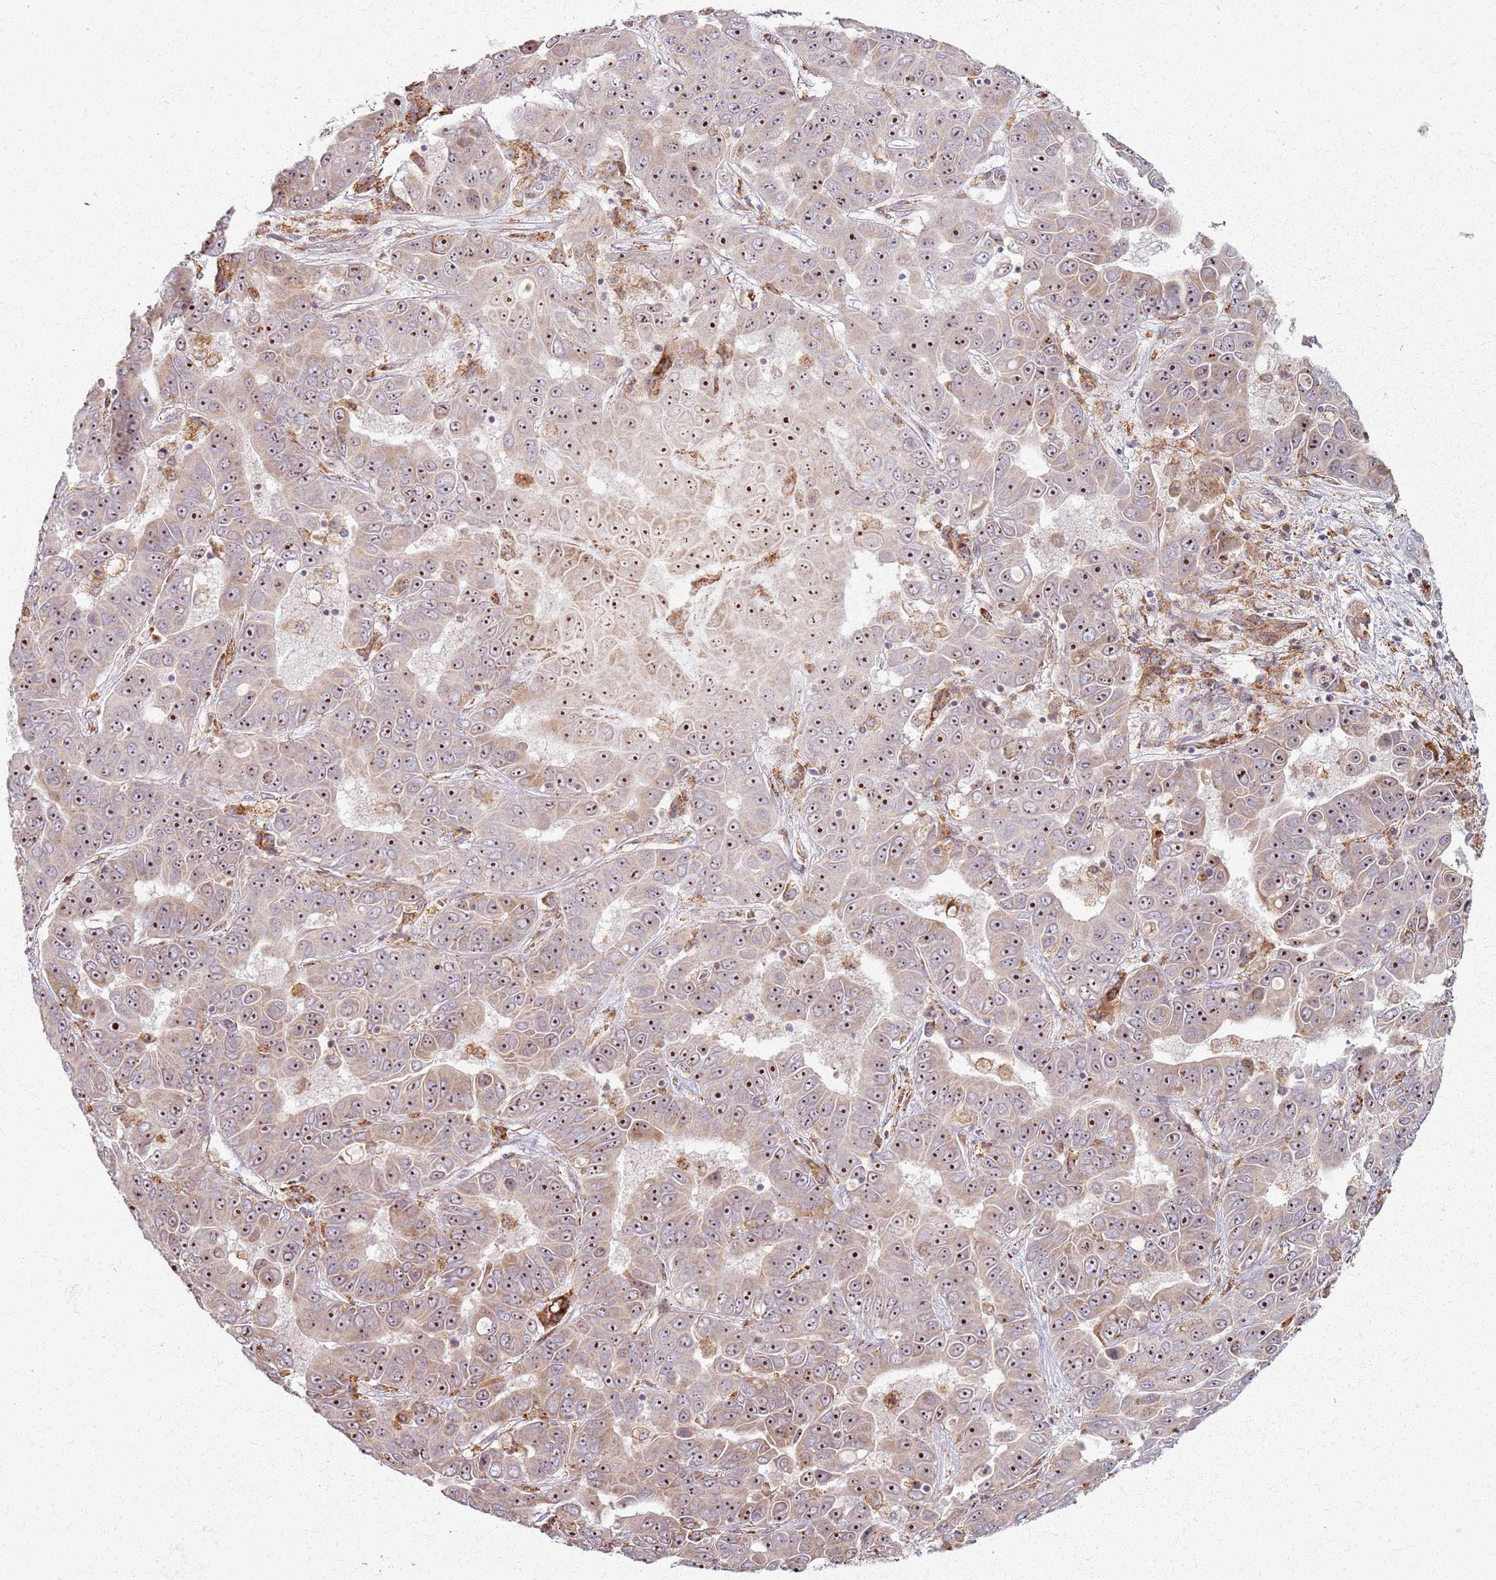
{"staining": {"intensity": "strong", "quantity": ">75%", "location": "cytoplasmic/membranous,nuclear"}, "tissue": "liver cancer", "cell_type": "Tumor cells", "image_type": "cancer", "snomed": [{"axis": "morphology", "description": "Cholangiocarcinoma"}, {"axis": "topography", "description": "Liver"}], "caption": "High-power microscopy captured an IHC image of liver cholangiocarcinoma, revealing strong cytoplasmic/membranous and nuclear expression in about >75% of tumor cells.", "gene": "KRI1", "patient": {"sex": "female", "age": 52}}